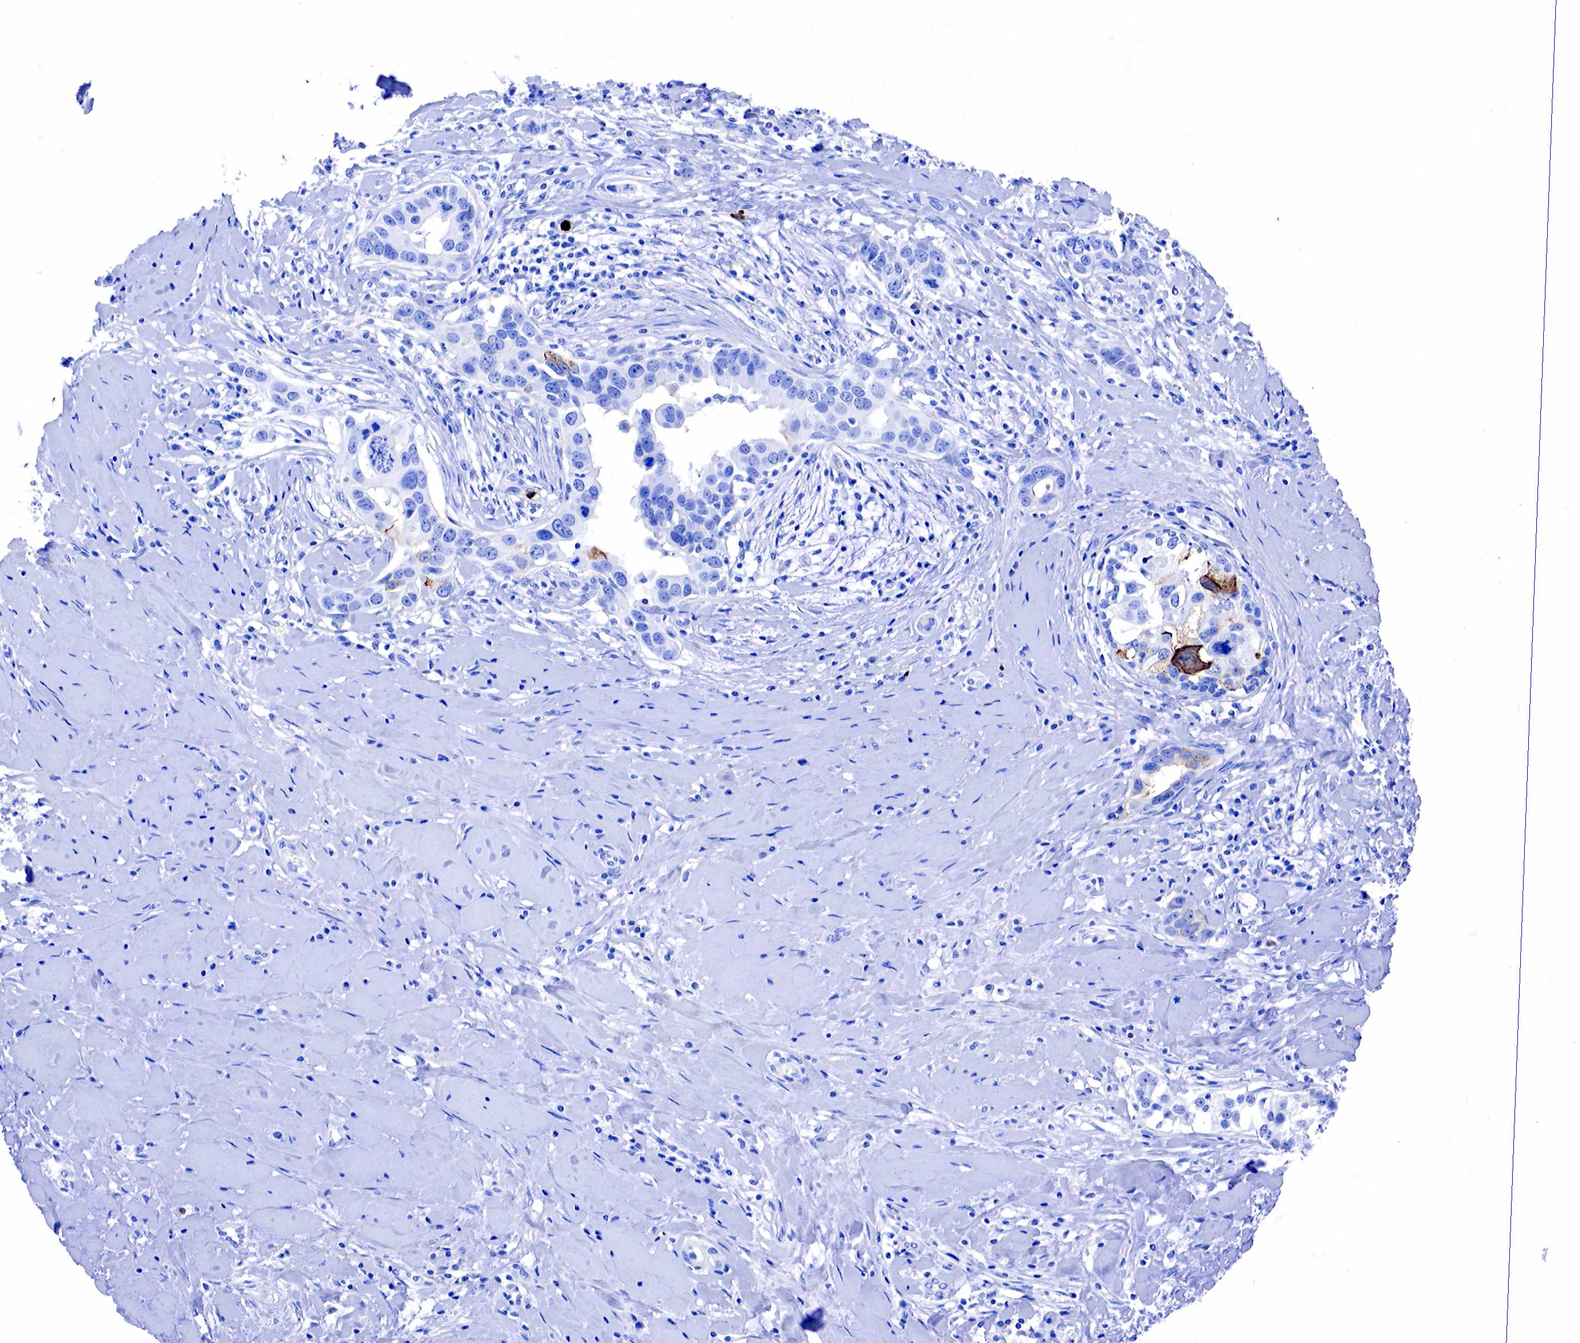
{"staining": {"intensity": "strong", "quantity": "<25%", "location": "cytoplasmic/membranous"}, "tissue": "breast cancer", "cell_type": "Tumor cells", "image_type": "cancer", "snomed": [{"axis": "morphology", "description": "Duct carcinoma"}, {"axis": "topography", "description": "Breast"}], "caption": "Brown immunohistochemical staining in breast intraductal carcinoma reveals strong cytoplasmic/membranous positivity in about <25% of tumor cells. Nuclei are stained in blue.", "gene": "FUT4", "patient": {"sex": "female", "age": 55}}